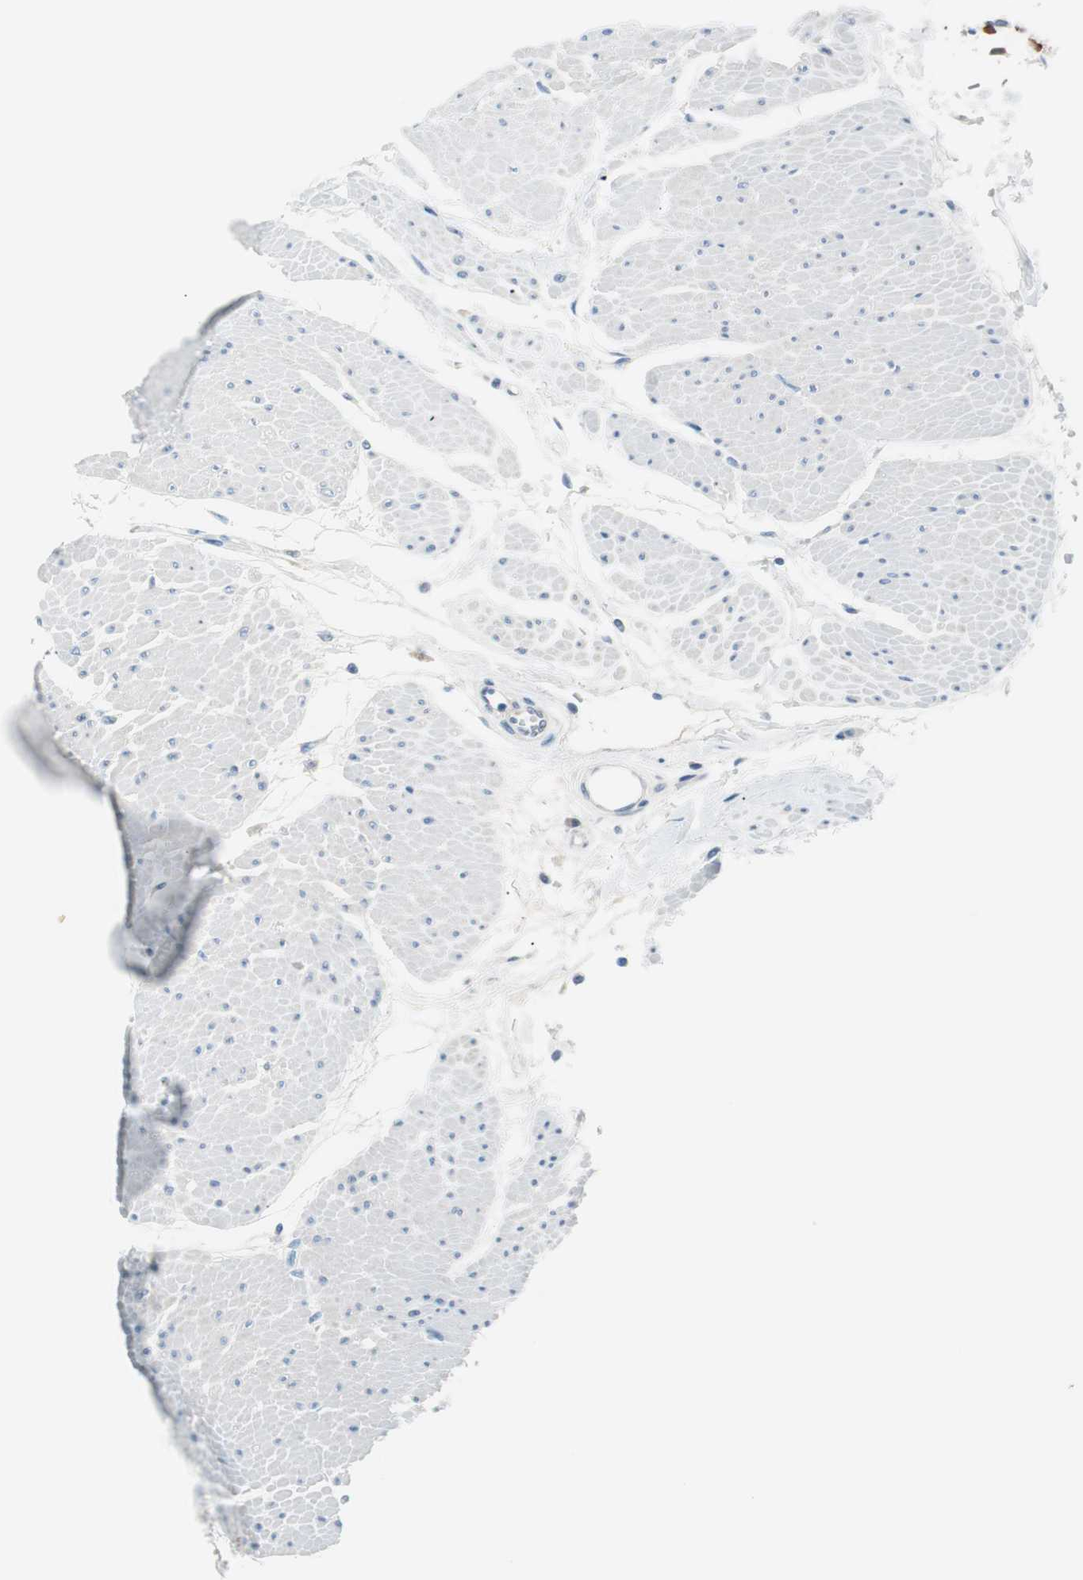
{"staining": {"intensity": "weak", "quantity": "25%-75%", "location": "cytoplasmic/membranous,nuclear"}, "tissue": "urinary bladder", "cell_type": "Urothelial cells", "image_type": "normal", "snomed": [{"axis": "morphology", "description": "Normal tissue, NOS"}, {"axis": "topography", "description": "Urinary bladder"}], "caption": "A brown stain shows weak cytoplasmic/membranous,nuclear expression of a protein in urothelial cells of normal urinary bladder.", "gene": "VIL1", "patient": {"sex": "male", "age": 51}}